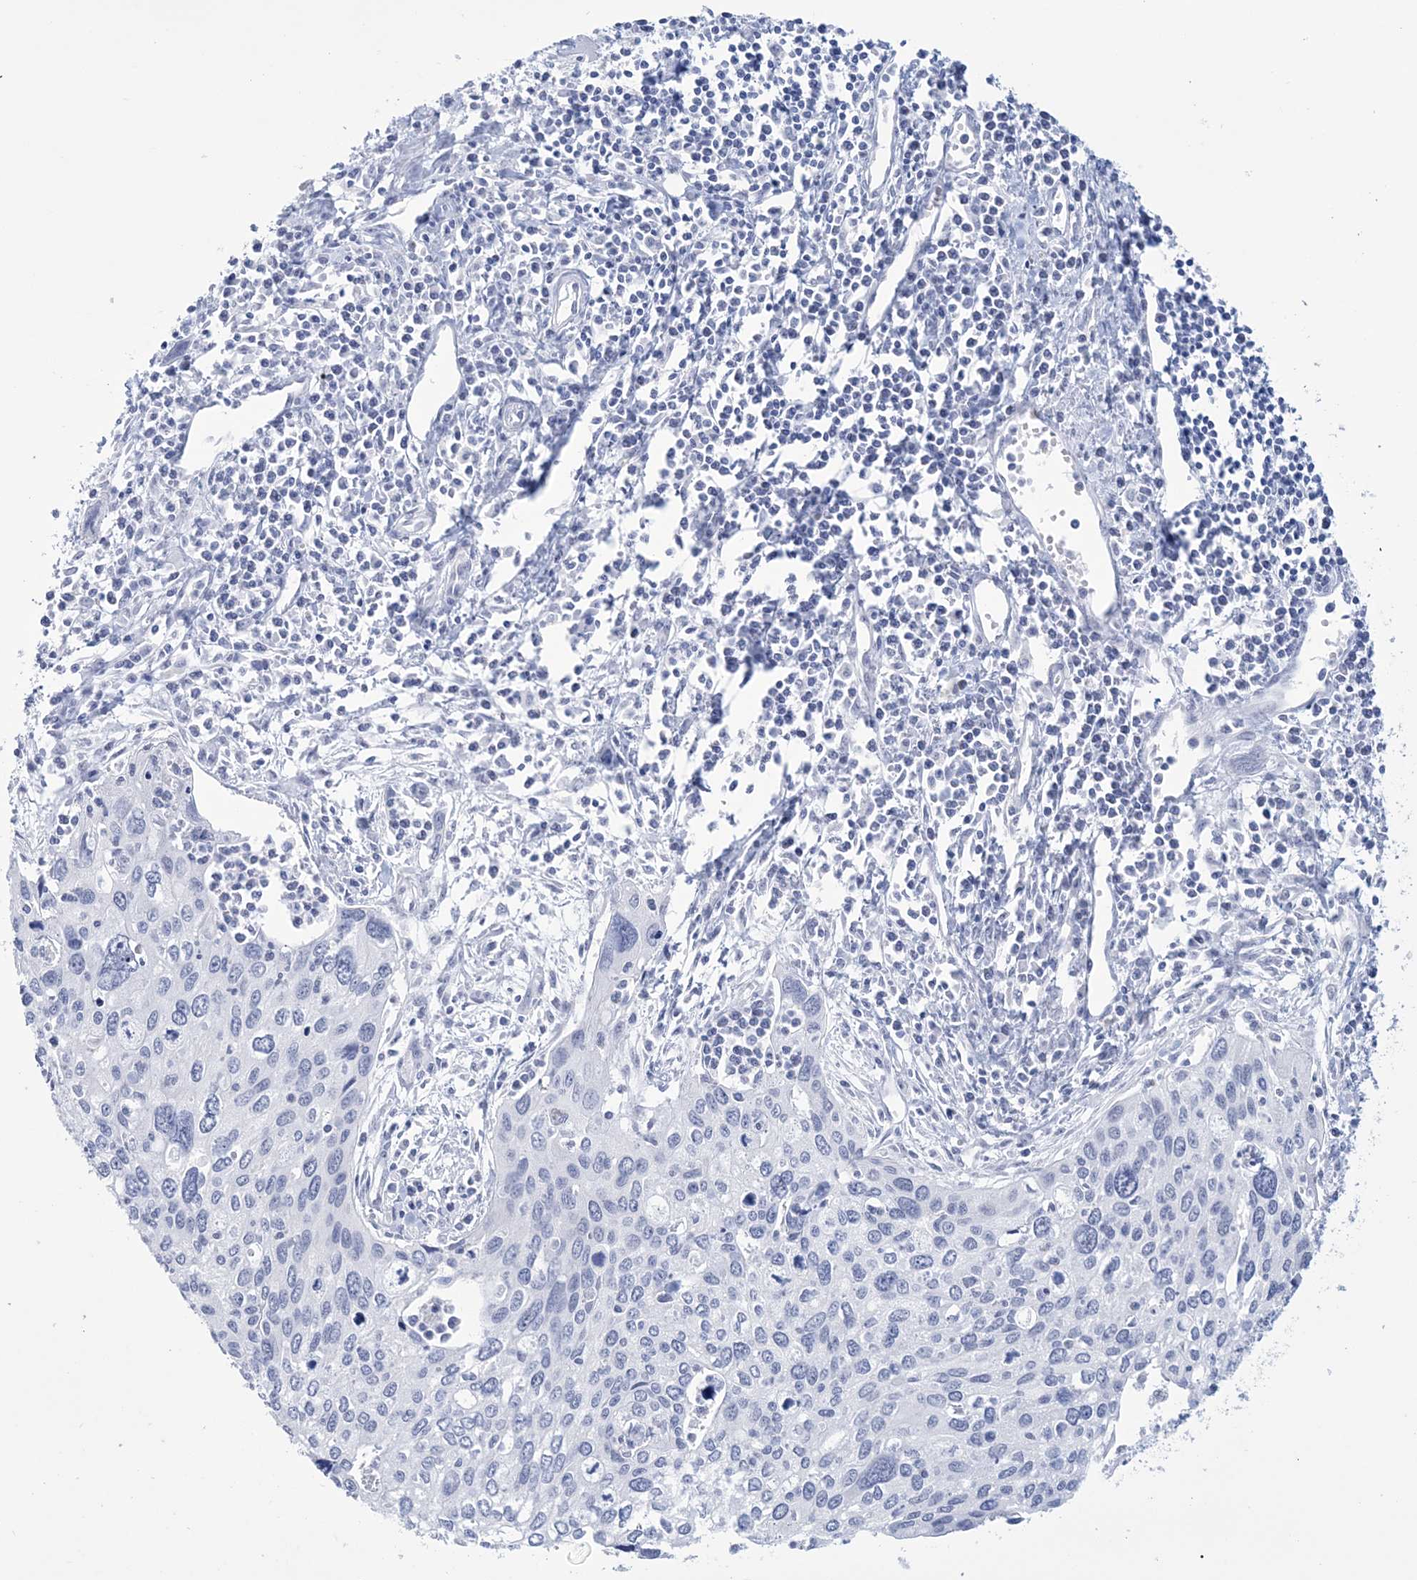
{"staining": {"intensity": "negative", "quantity": "none", "location": "none"}, "tissue": "cervical cancer", "cell_type": "Tumor cells", "image_type": "cancer", "snomed": [{"axis": "morphology", "description": "Squamous cell carcinoma, NOS"}, {"axis": "topography", "description": "Cervix"}], "caption": "There is no significant positivity in tumor cells of cervical cancer (squamous cell carcinoma).", "gene": "DPCD", "patient": {"sex": "female", "age": 55}}